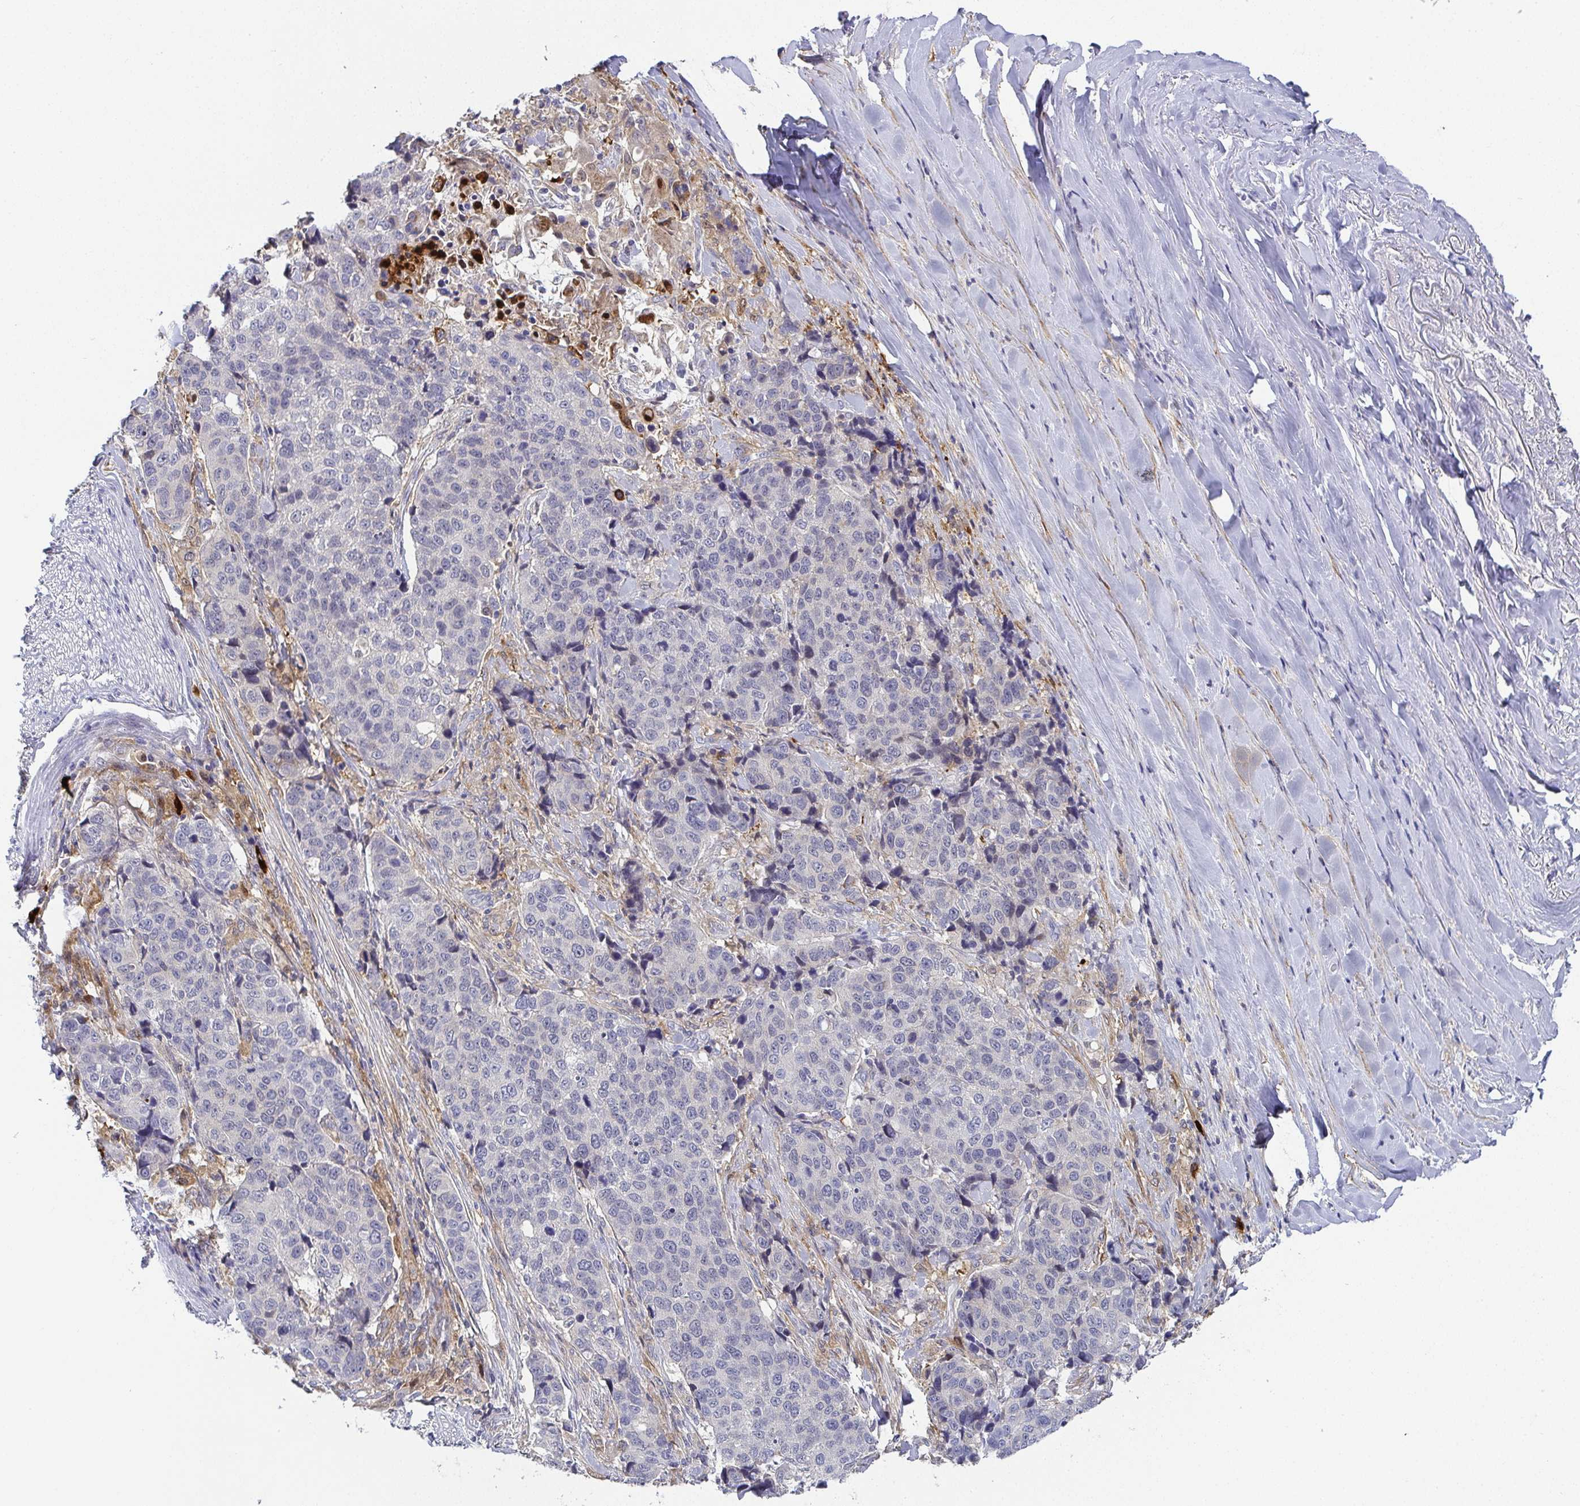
{"staining": {"intensity": "negative", "quantity": "none", "location": "none"}, "tissue": "lung cancer", "cell_type": "Tumor cells", "image_type": "cancer", "snomed": [{"axis": "morphology", "description": "Squamous cell carcinoma, NOS"}, {"axis": "topography", "description": "Lymph node"}, {"axis": "topography", "description": "Lung"}], "caption": "Immunohistochemistry (IHC) image of neoplastic tissue: human lung squamous cell carcinoma stained with DAB (3,3'-diaminobenzidine) displays no significant protein staining in tumor cells. (Stains: DAB immunohistochemistry with hematoxylin counter stain, Microscopy: brightfield microscopy at high magnification).", "gene": "RNASE7", "patient": {"sex": "male", "age": 61}}